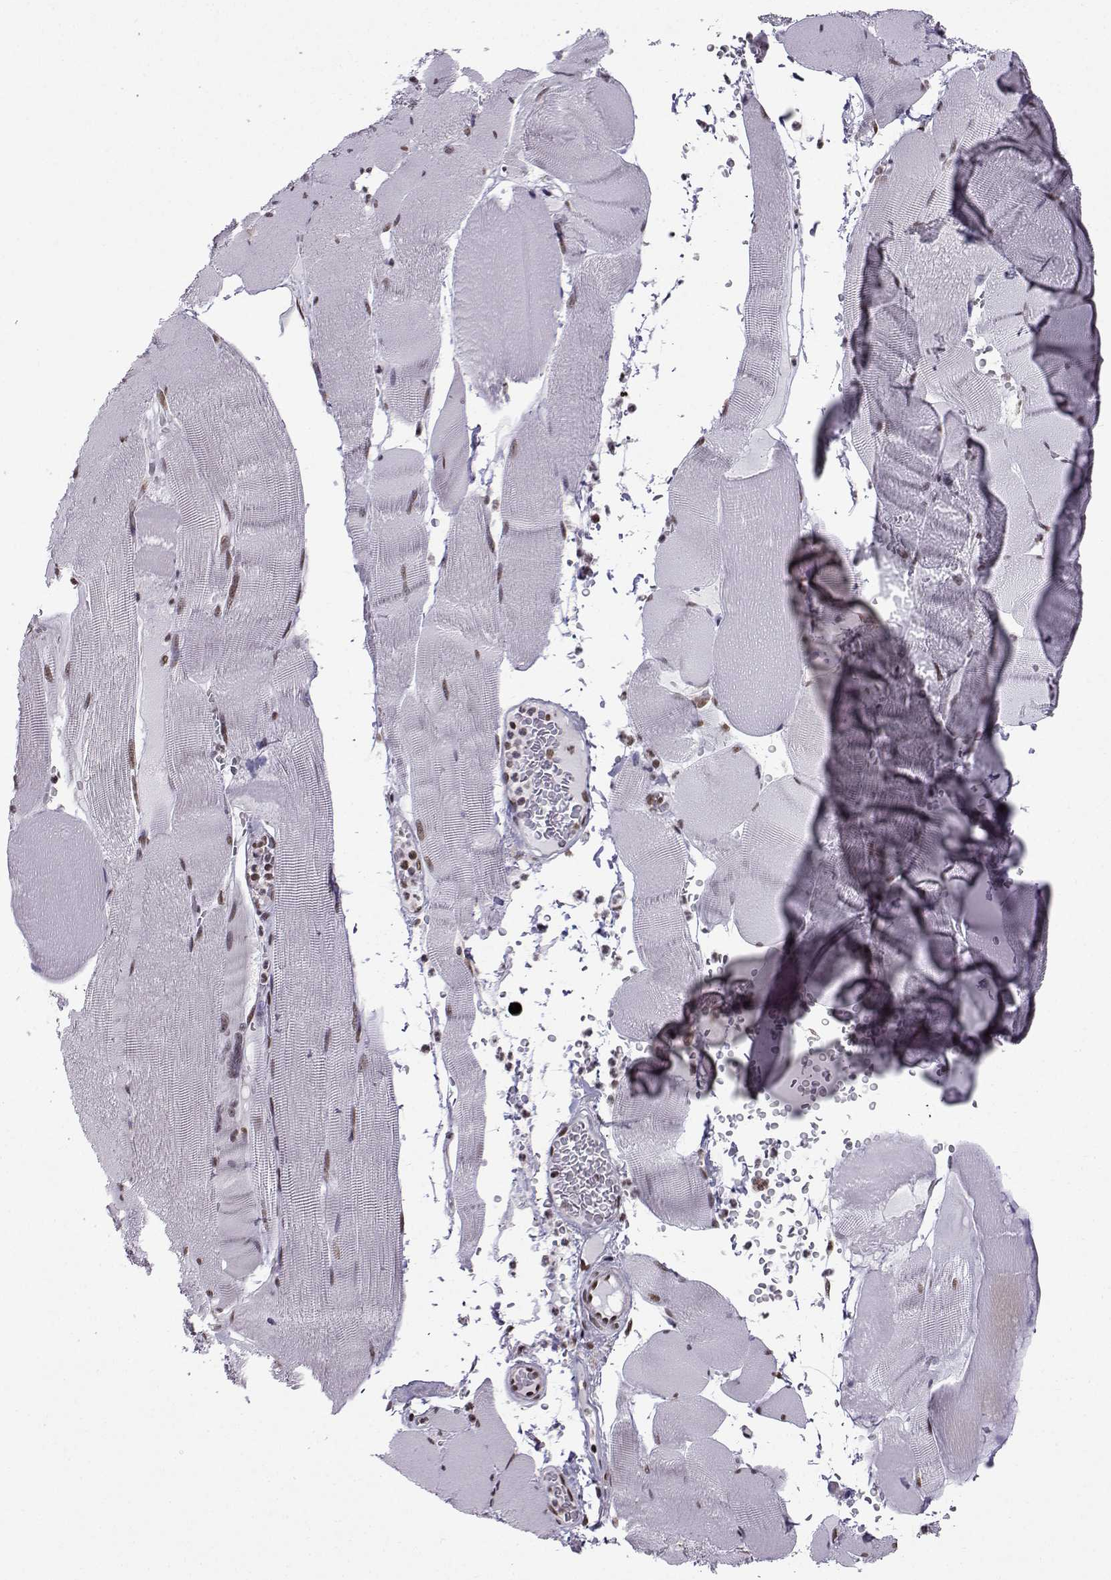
{"staining": {"intensity": "moderate", "quantity": ">75%", "location": "nuclear"}, "tissue": "skeletal muscle", "cell_type": "Myocytes", "image_type": "normal", "snomed": [{"axis": "morphology", "description": "Normal tissue, NOS"}, {"axis": "topography", "description": "Skeletal muscle"}], "caption": "An IHC photomicrograph of normal tissue is shown. Protein staining in brown shows moderate nuclear positivity in skeletal muscle within myocytes. The staining is performed using DAB (3,3'-diaminobenzidine) brown chromogen to label protein expression. The nuclei are counter-stained blue using hematoxylin.", "gene": "EZH1", "patient": {"sex": "male", "age": 56}}